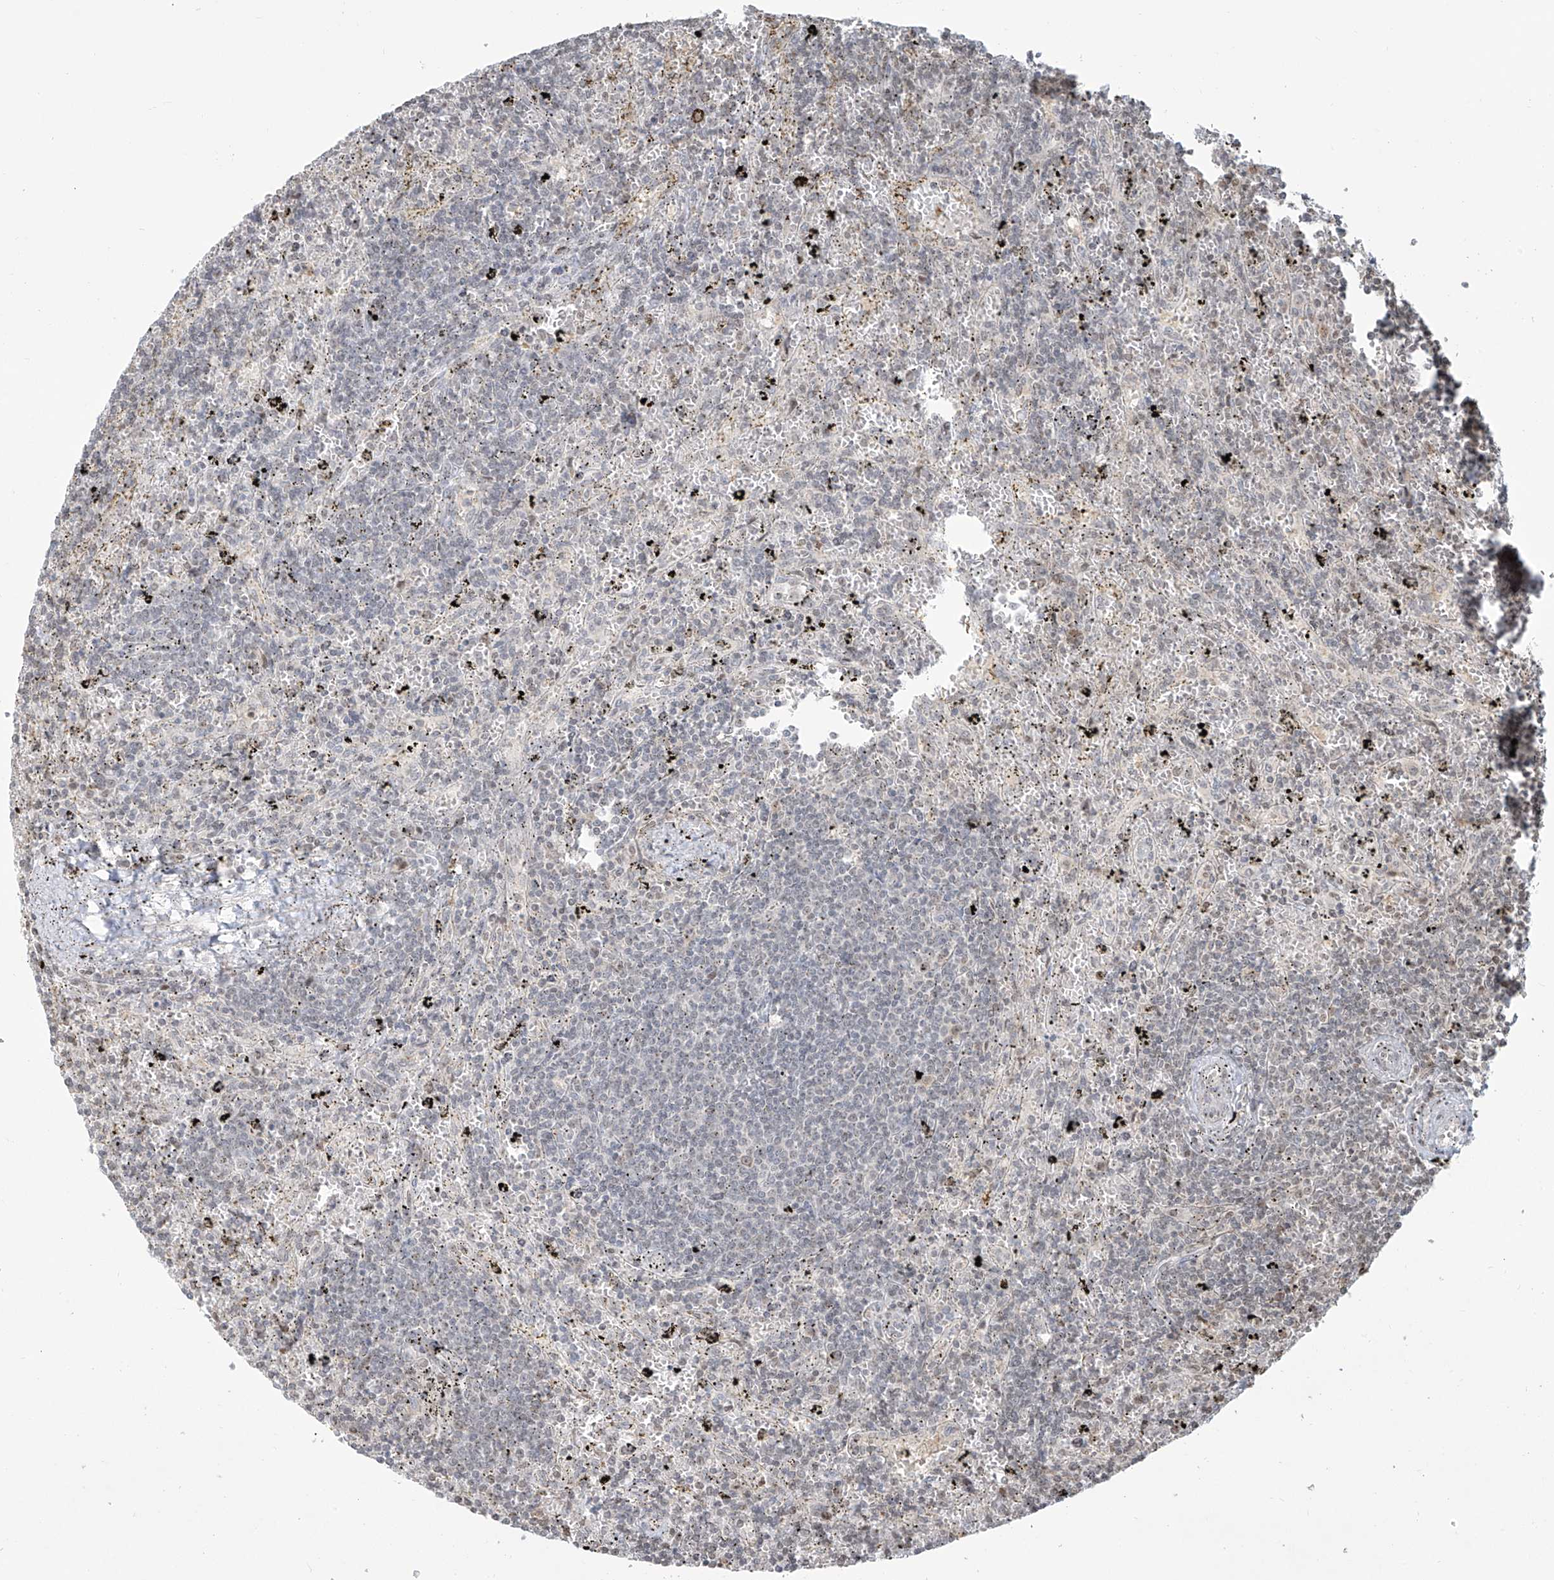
{"staining": {"intensity": "negative", "quantity": "none", "location": "none"}, "tissue": "lymphoma", "cell_type": "Tumor cells", "image_type": "cancer", "snomed": [{"axis": "morphology", "description": "Malignant lymphoma, non-Hodgkin's type, Low grade"}, {"axis": "topography", "description": "Spleen"}], "caption": "This is an IHC micrograph of lymphoma. There is no expression in tumor cells.", "gene": "VMP1", "patient": {"sex": "male", "age": 76}}